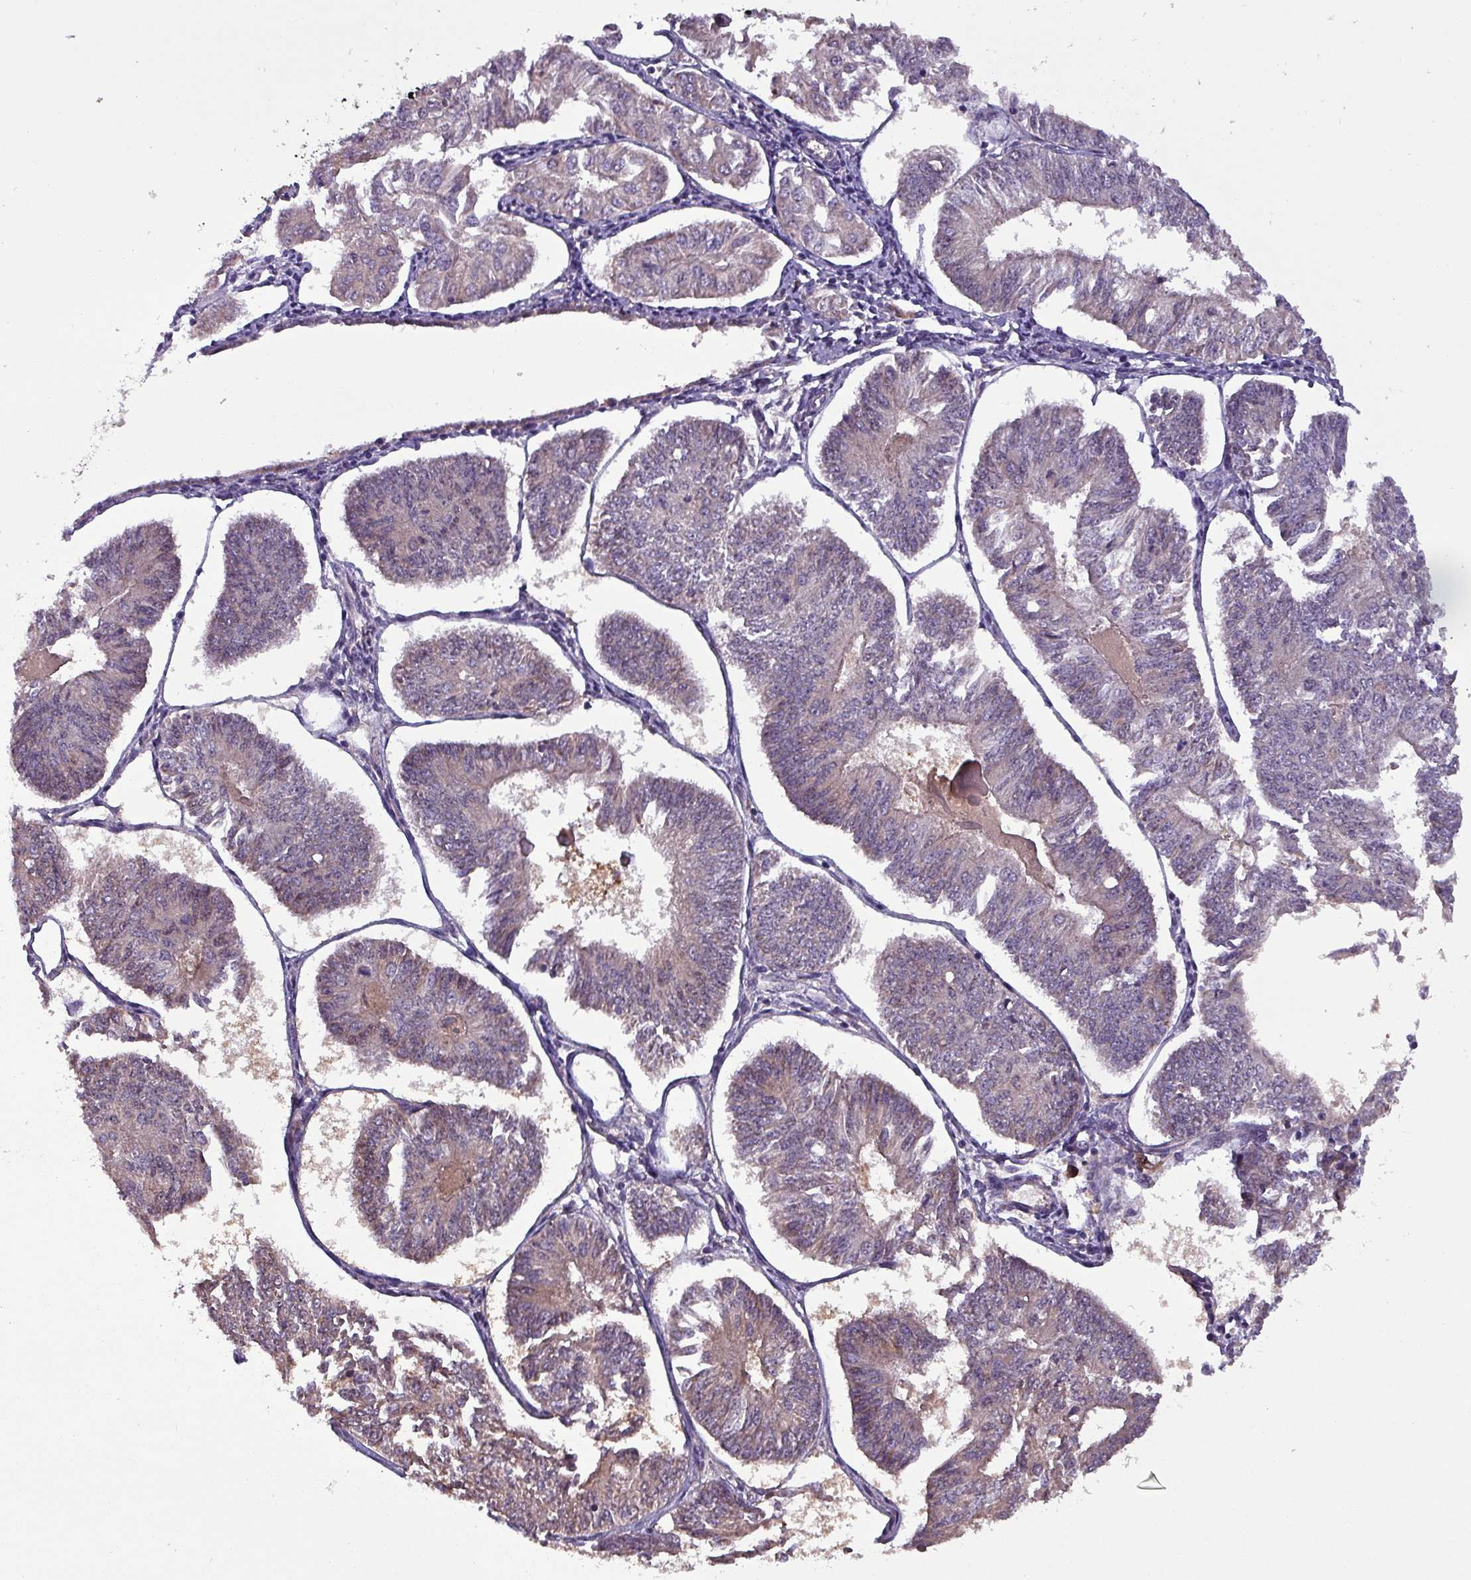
{"staining": {"intensity": "weak", "quantity": "<25%", "location": "cytoplasmic/membranous"}, "tissue": "endometrial cancer", "cell_type": "Tumor cells", "image_type": "cancer", "snomed": [{"axis": "morphology", "description": "Adenocarcinoma, NOS"}, {"axis": "topography", "description": "Endometrium"}], "caption": "Endometrial adenocarcinoma stained for a protein using immunohistochemistry demonstrates no expression tumor cells.", "gene": "PAFAH1B2", "patient": {"sex": "female", "age": 58}}